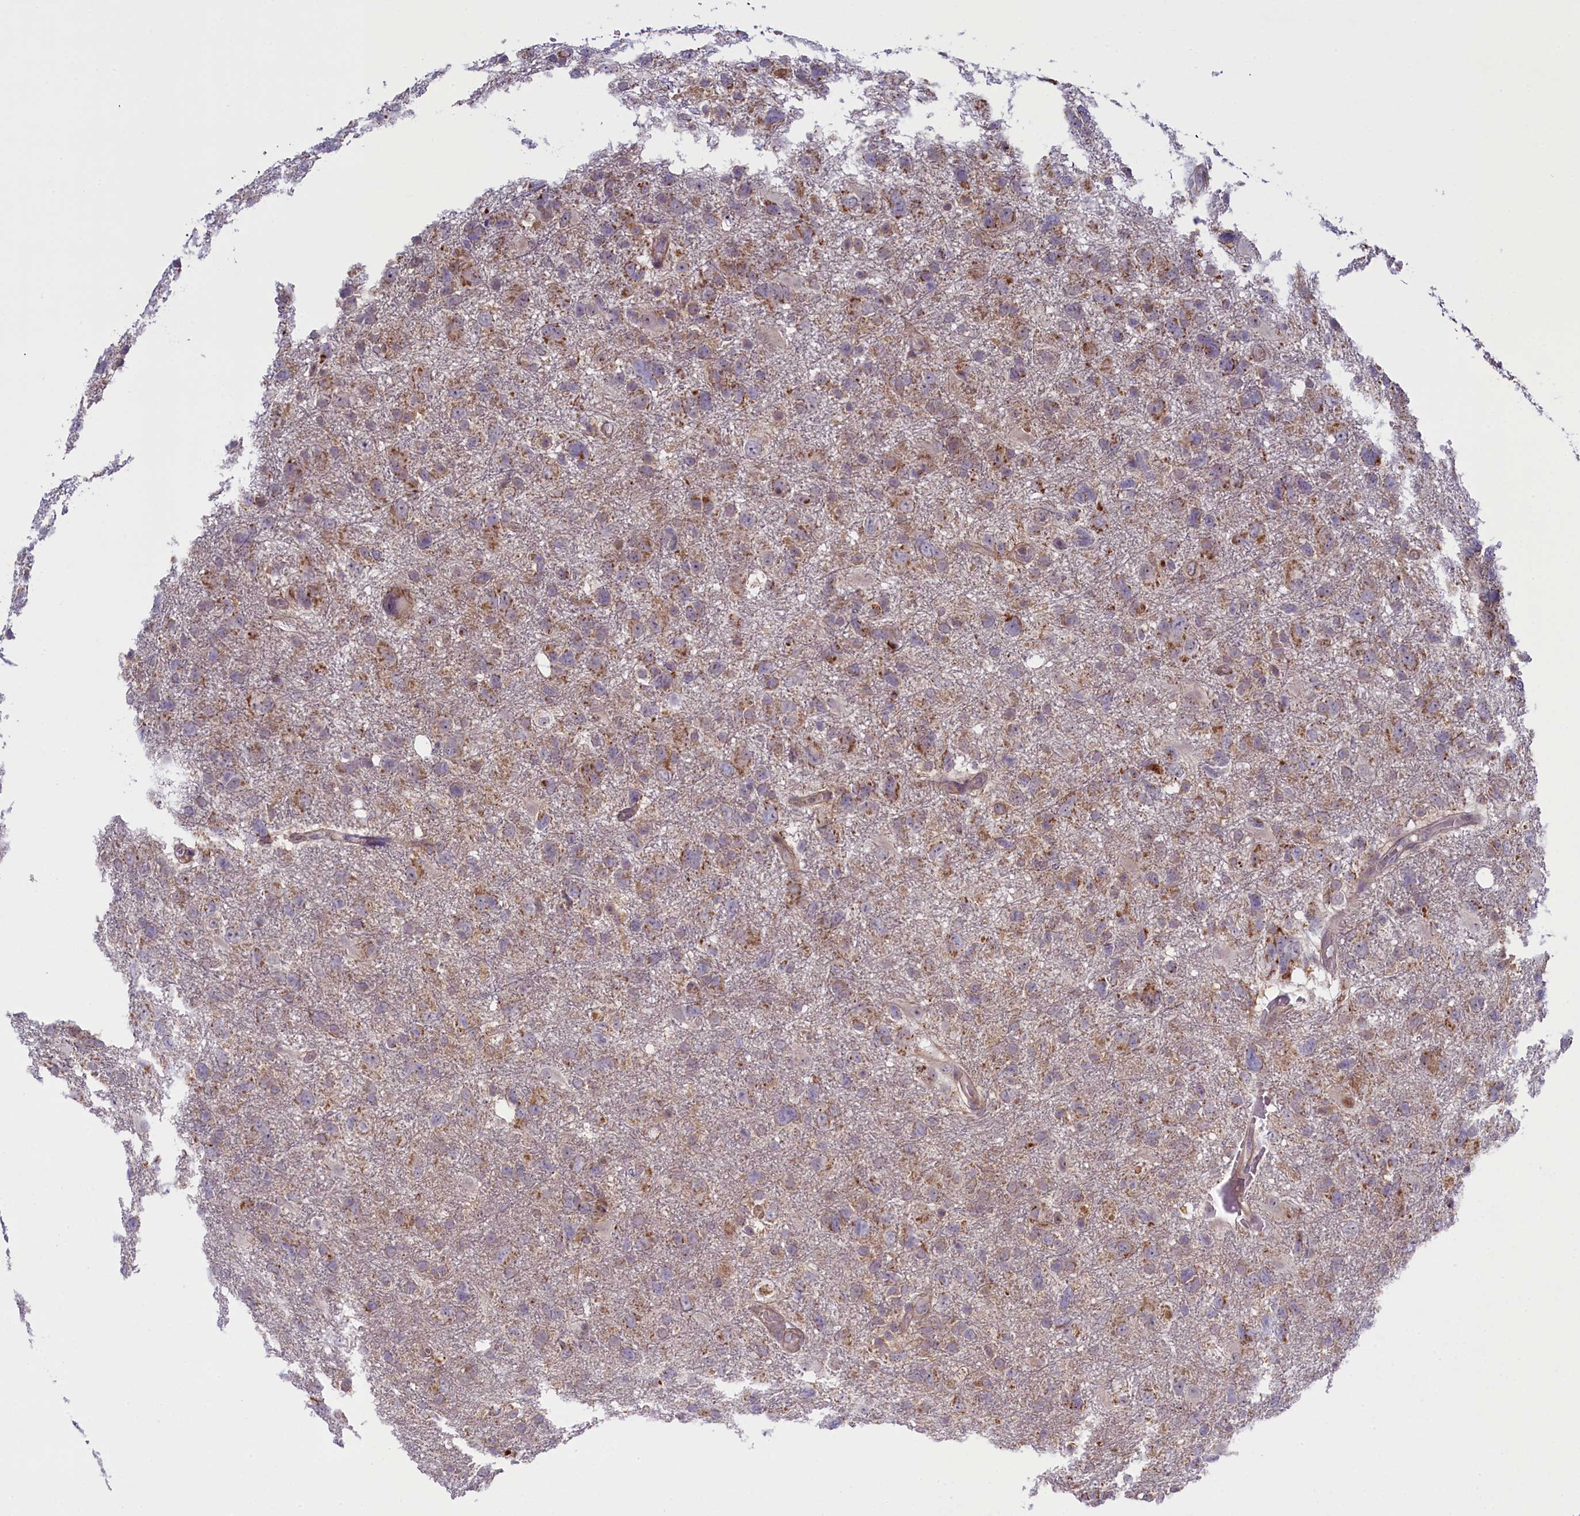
{"staining": {"intensity": "moderate", "quantity": "<25%", "location": "cytoplasmic/membranous"}, "tissue": "glioma", "cell_type": "Tumor cells", "image_type": "cancer", "snomed": [{"axis": "morphology", "description": "Glioma, malignant, High grade"}, {"axis": "topography", "description": "Brain"}], "caption": "Glioma tissue shows moderate cytoplasmic/membranous positivity in about <25% of tumor cells, visualized by immunohistochemistry. The staining was performed using DAB to visualize the protein expression in brown, while the nuclei were stained in blue with hematoxylin (Magnification: 20x).", "gene": "CCL23", "patient": {"sex": "male", "age": 61}}